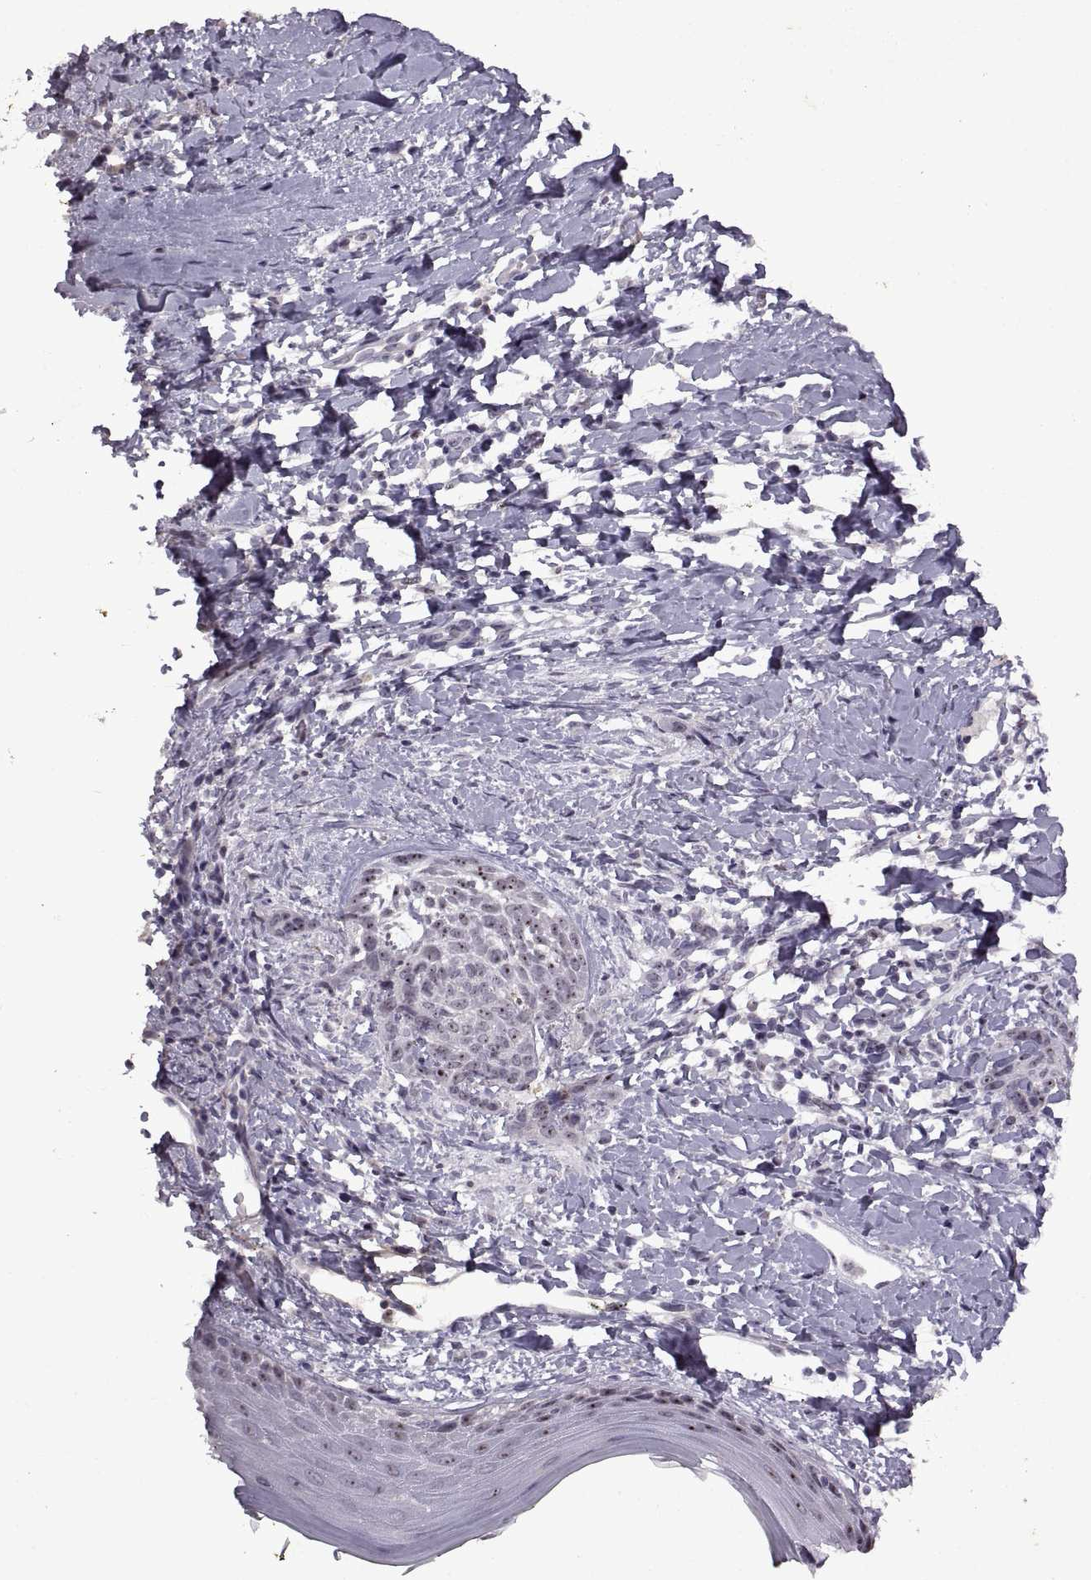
{"staining": {"intensity": "strong", "quantity": ">75%", "location": "nuclear"}, "tissue": "skin cancer", "cell_type": "Tumor cells", "image_type": "cancer", "snomed": [{"axis": "morphology", "description": "Normal tissue, NOS"}, {"axis": "morphology", "description": "Basal cell carcinoma"}, {"axis": "topography", "description": "Skin"}], "caption": "Immunohistochemical staining of human skin cancer demonstrates high levels of strong nuclear protein positivity in approximately >75% of tumor cells.", "gene": "SINHCAF", "patient": {"sex": "male", "age": 84}}